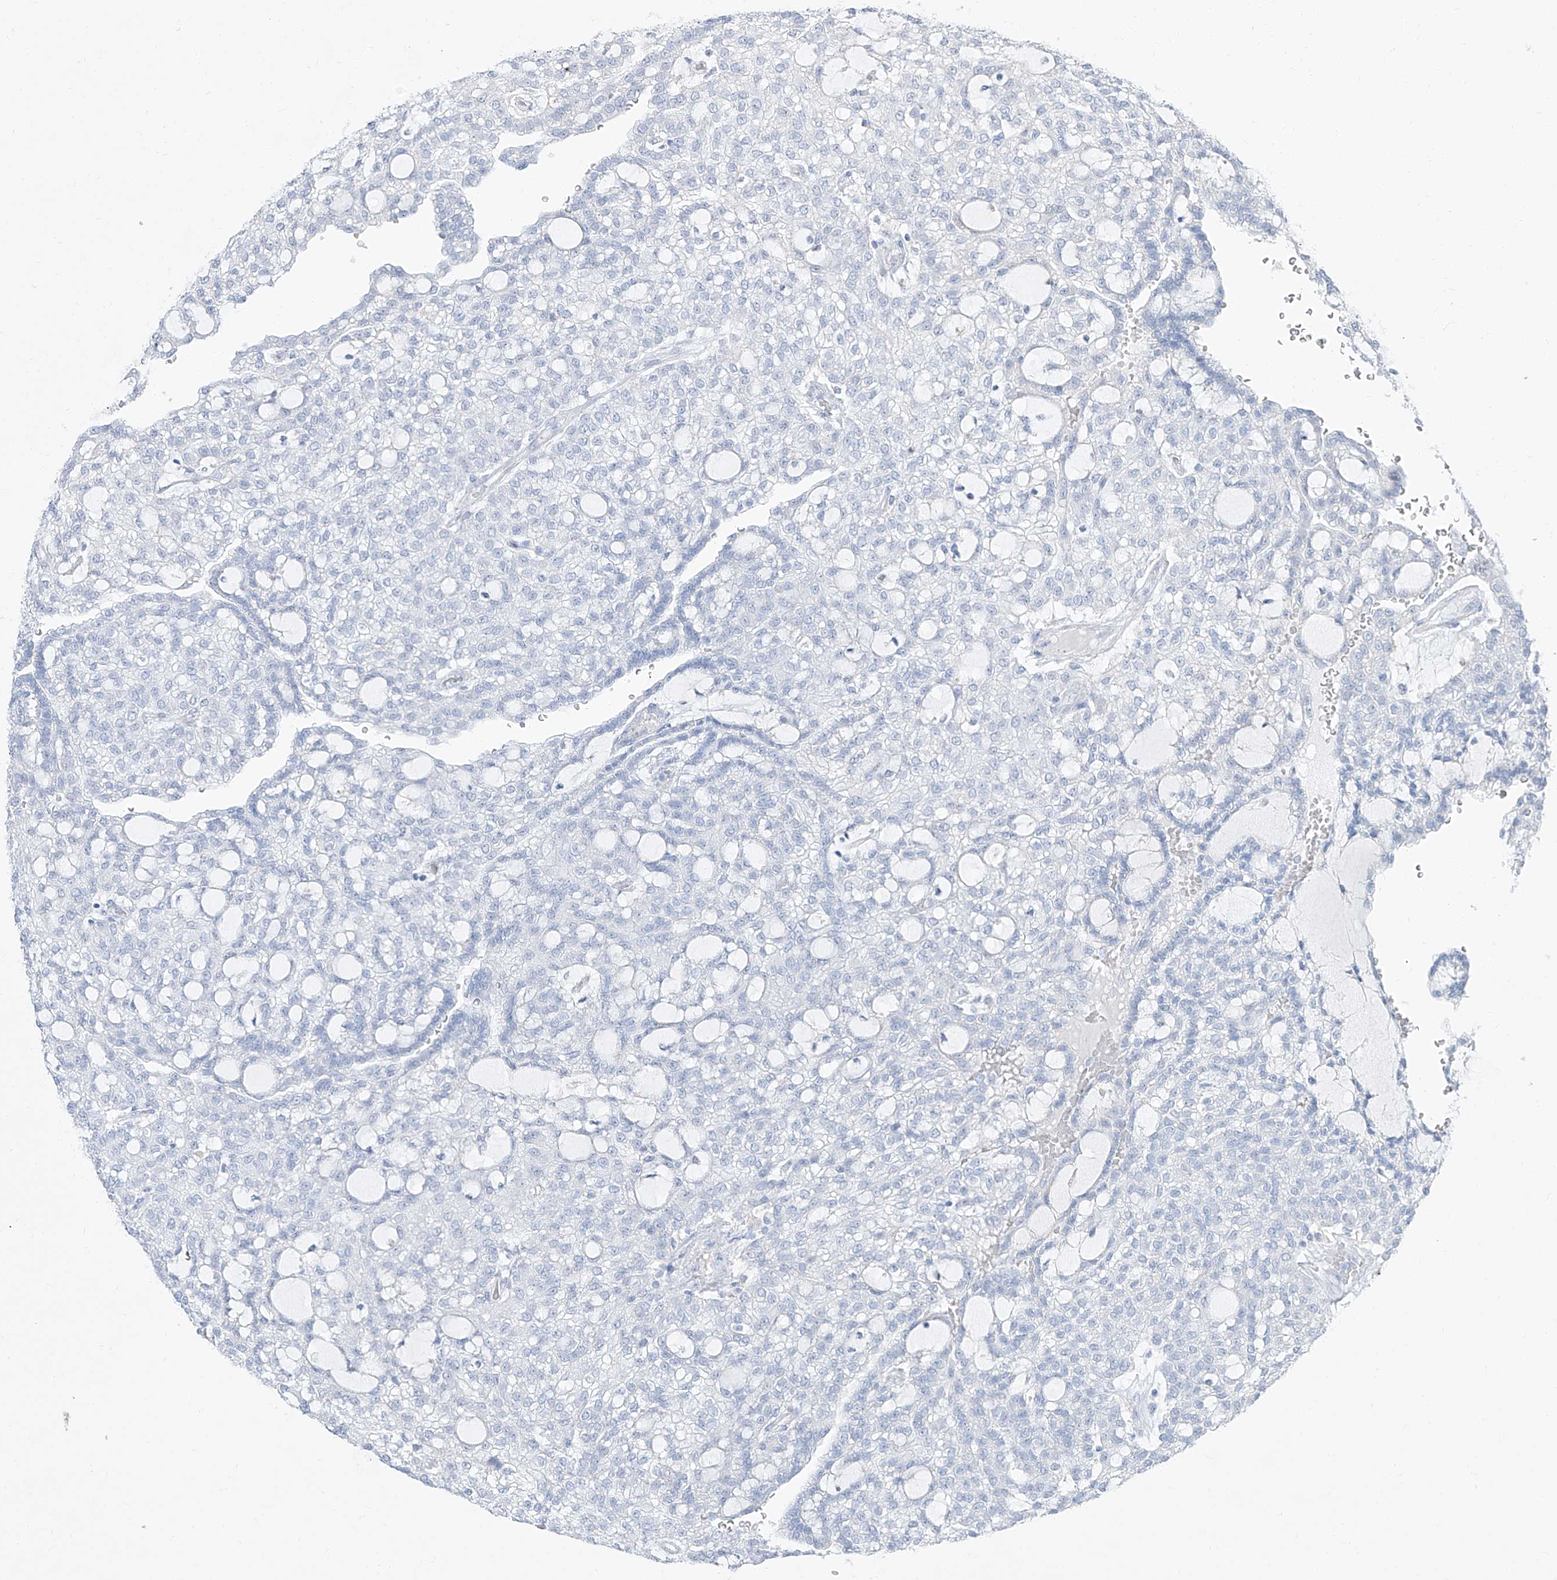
{"staining": {"intensity": "negative", "quantity": "none", "location": "none"}, "tissue": "renal cancer", "cell_type": "Tumor cells", "image_type": "cancer", "snomed": [{"axis": "morphology", "description": "Adenocarcinoma, NOS"}, {"axis": "topography", "description": "Kidney"}], "caption": "IHC of renal cancer (adenocarcinoma) demonstrates no positivity in tumor cells.", "gene": "TXLNB", "patient": {"sex": "male", "age": 63}}